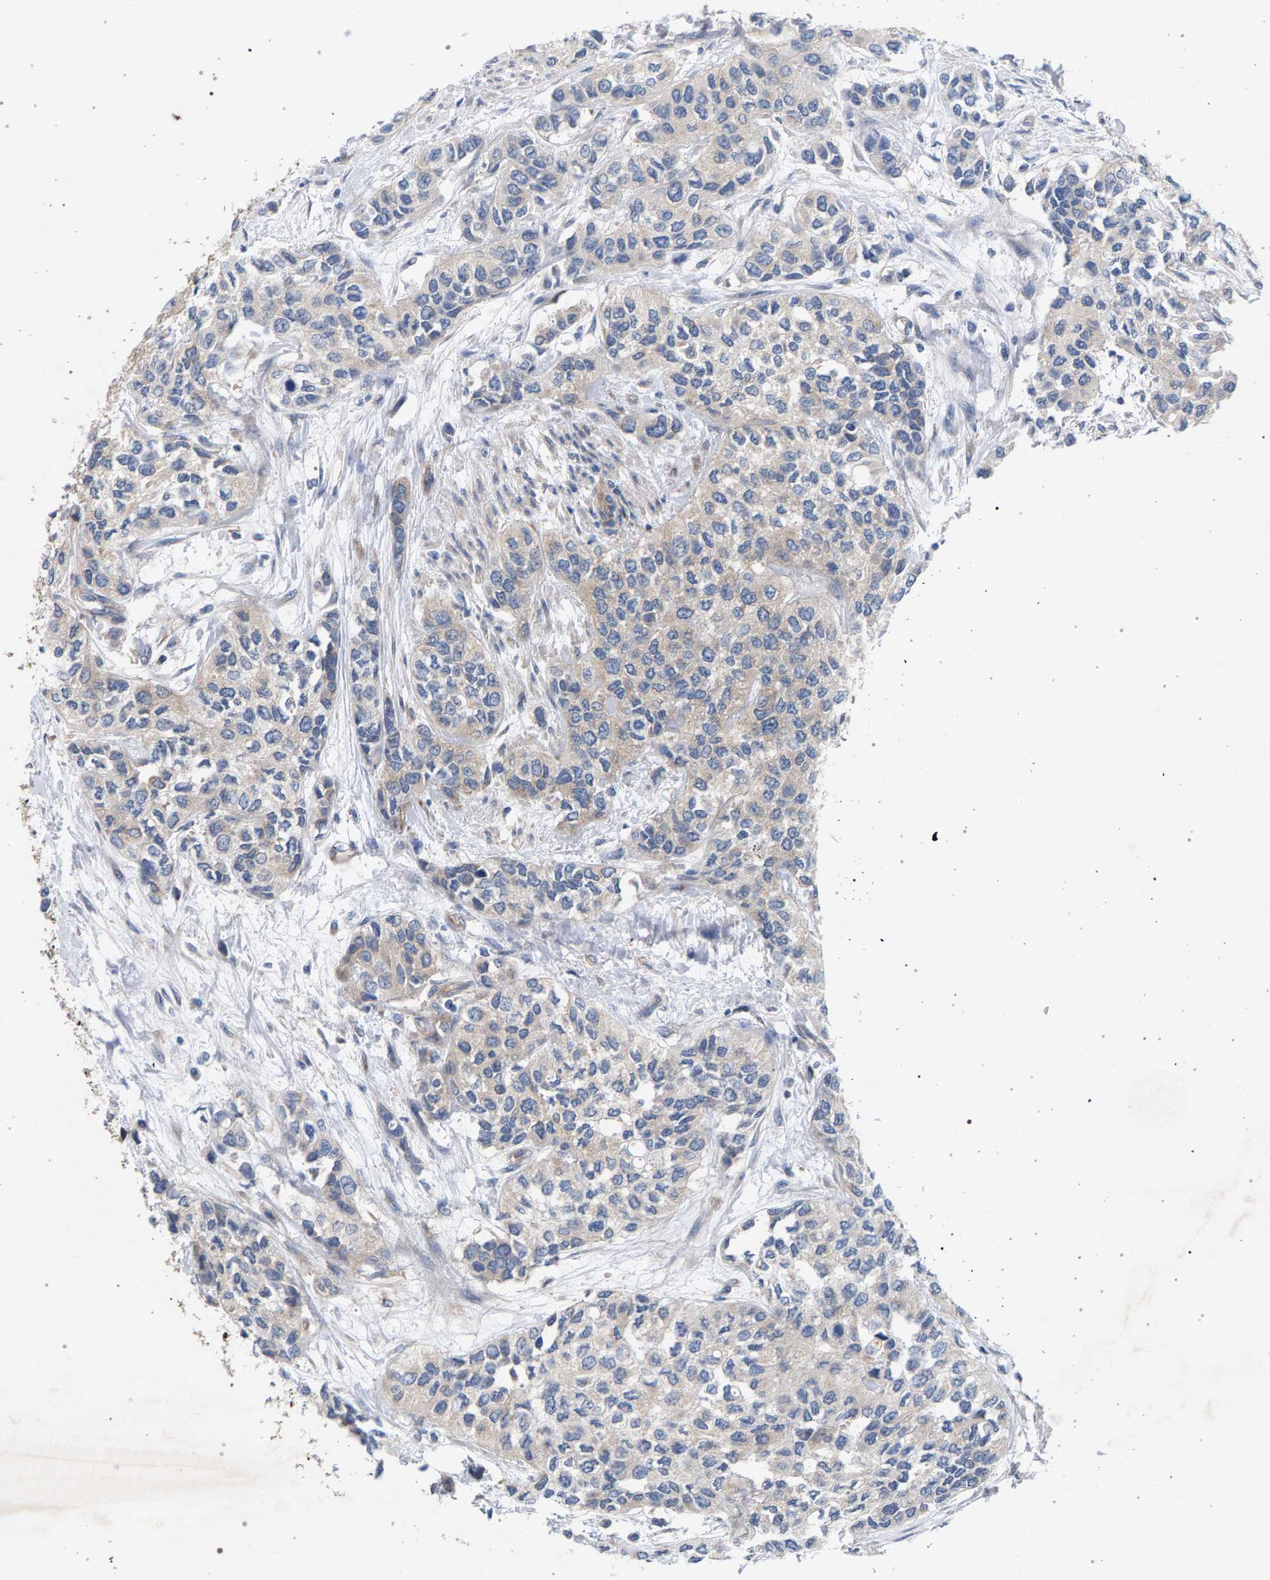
{"staining": {"intensity": "weak", "quantity": "25%-75%", "location": "cytoplasmic/membranous"}, "tissue": "urothelial cancer", "cell_type": "Tumor cells", "image_type": "cancer", "snomed": [{"axis": "morphology", "description": "Urothelial carcinoma, High grade"}, {"axis": "topography", "description": "Urinary bladder"}], "caption": "Protein expression analysis of urothelial cancer shows weak cytoplasmic/membranous staining in approximately 25%-75% of tumor cells. The staining was performed using DAB (3,3'-diaminobenzidine) to visualize the protein expression in brown, while the nuclei were stained in blue with hematoxylin (Magnification: 20x).", "gene": "MAMDC2", "patient": {"sex": "female", "age": 56}}